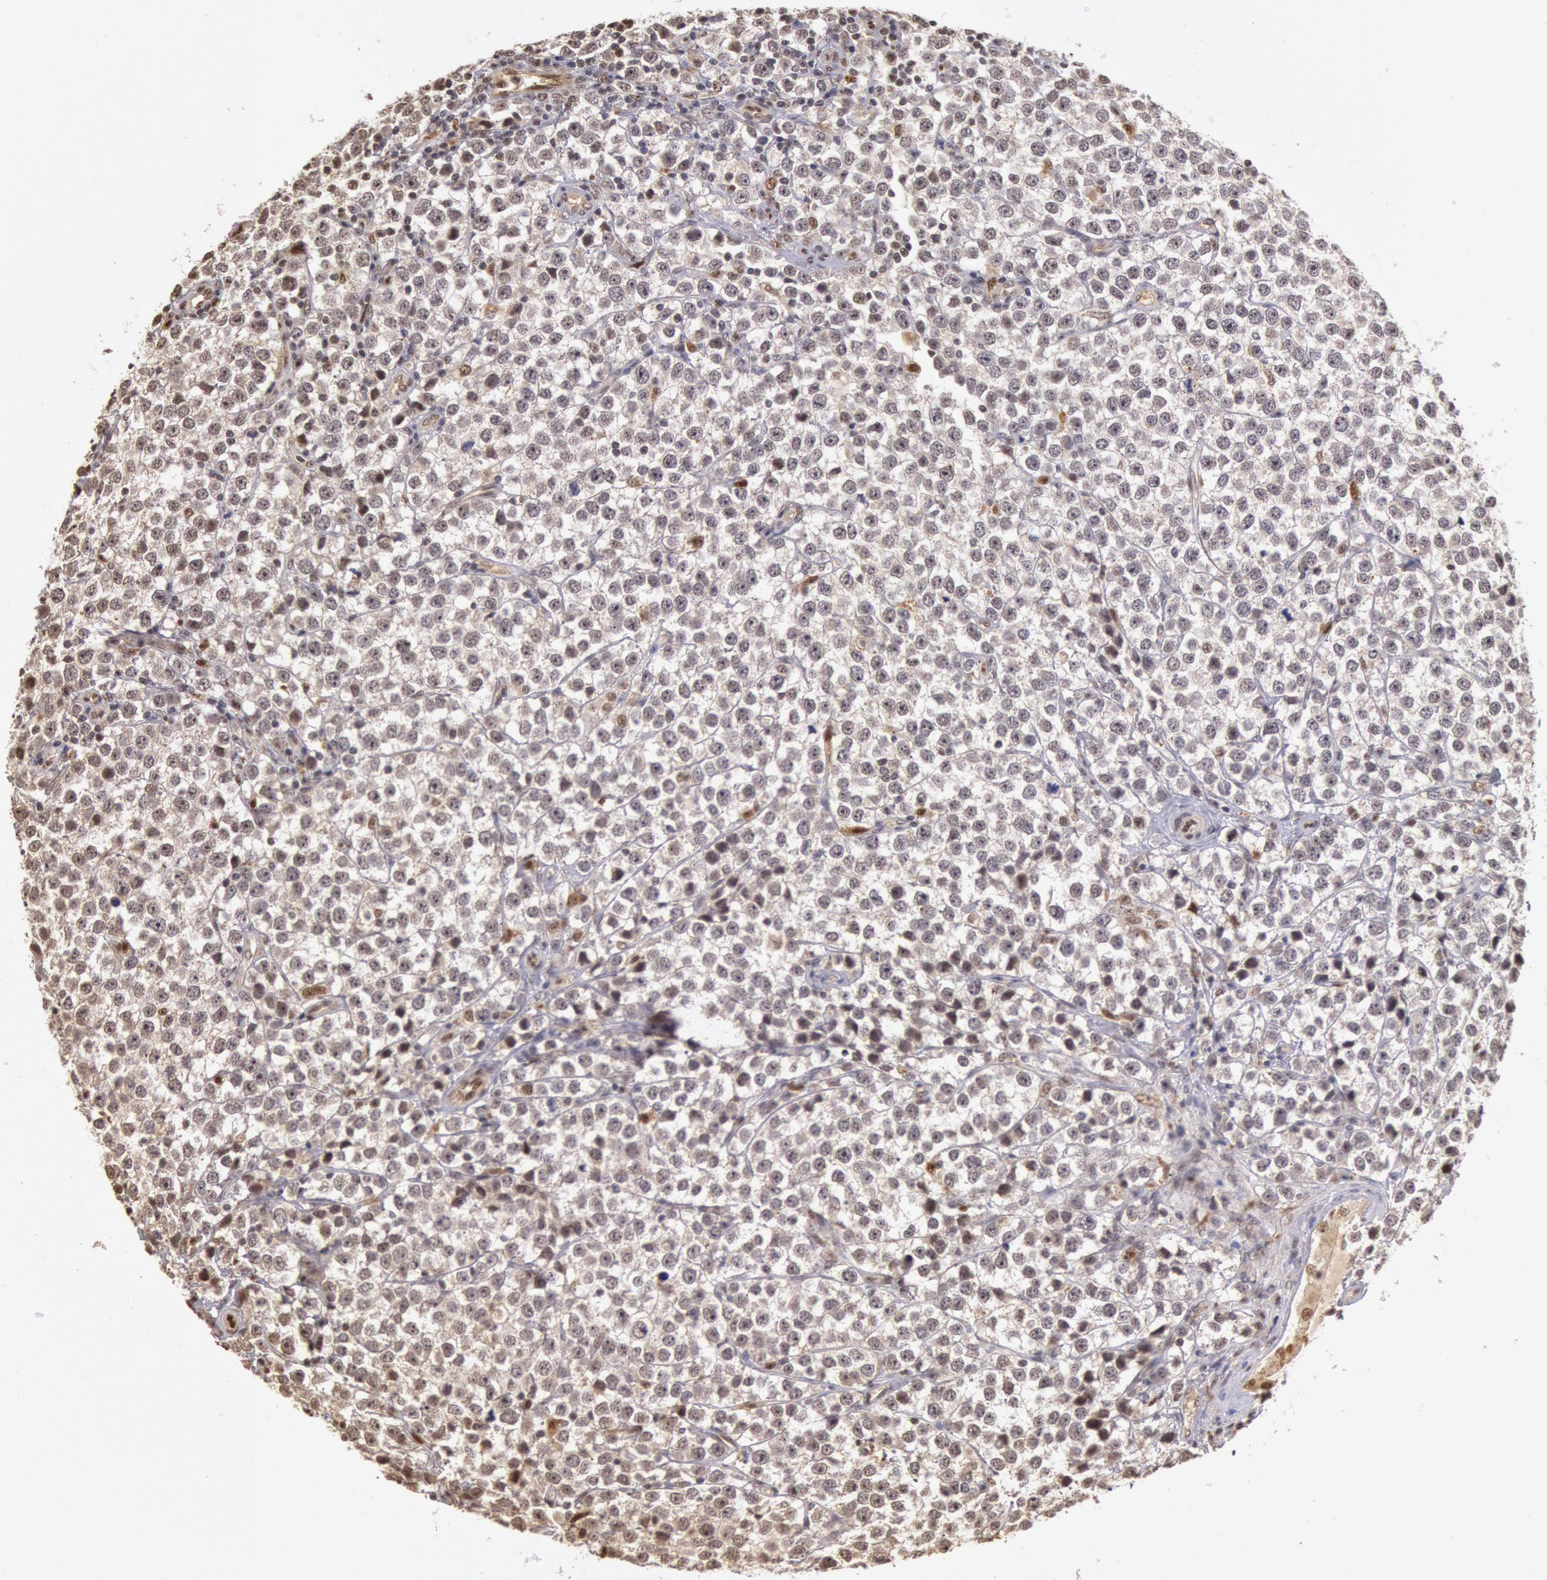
{"staining": {"intensity": "weak", "quantity": "25%-75%", "location": "nuclear"}, "tissue": "testis cancer", "cell_type": "Tumor cells", "image_type": "cancer", "snomed": [{"axis": "morphology", "description": "Seminoma, NOS"}, {"axis": "topography", "description": "Testis"}], "caption": "Human seminoma (testis) stained with a protein marker reveals weak staining in tumor cells.", "gene": "LIG4", "patient": {"sex": "male", "age": 25}}